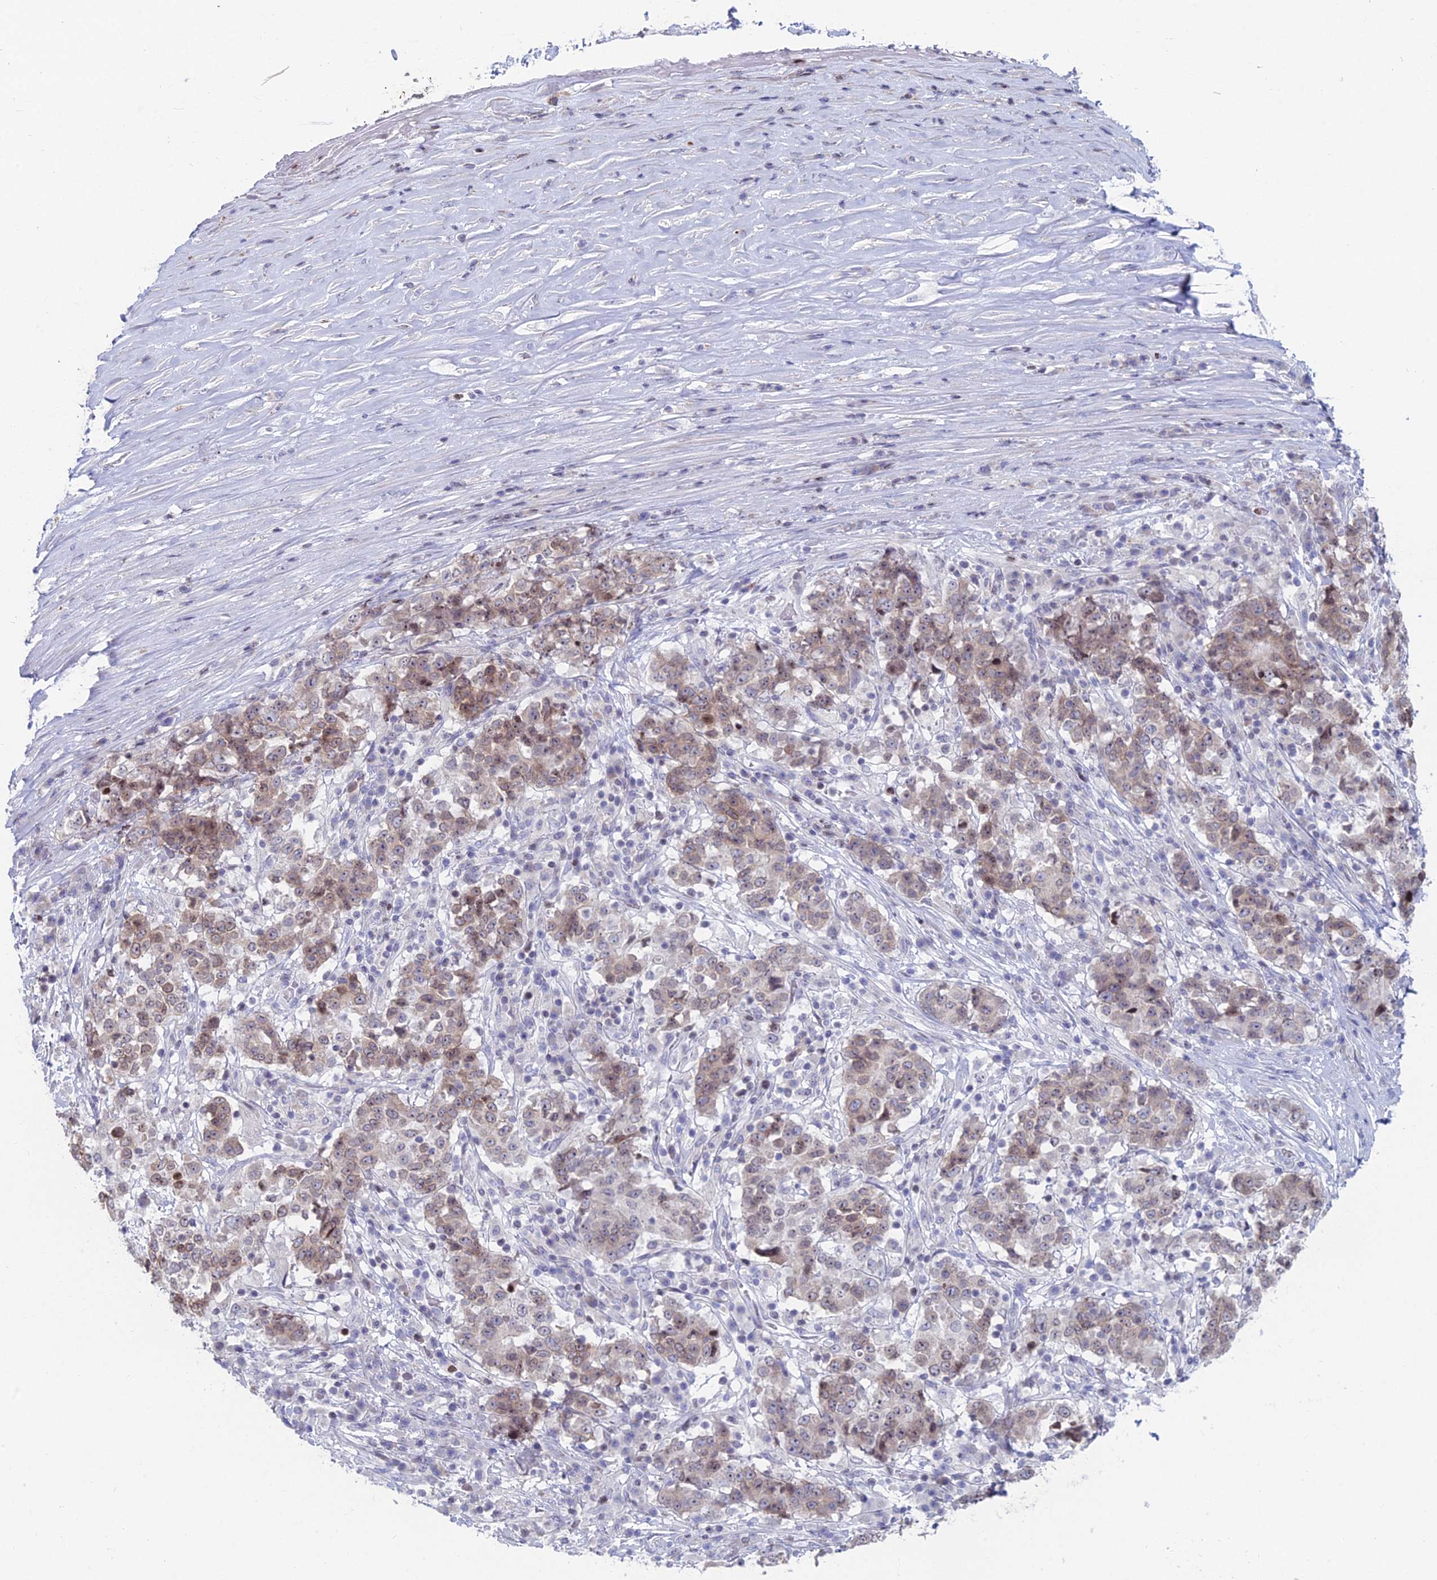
{"staining": {"intensity": "weak", "quantity": "25%-75%", "location": "cytoplasmic/membranous"}, "tissue": "stomach cancer", "cell_type": "Tumor cells", "image_type": "cancer", "snomed": [{"axis": "morphology", "description": "Adenocarcinoma, NOS"}, {"axis": "topography", "description": "Stomach"}], "caption": "Brown immunohistochemical staining in human stomach cancer demonstrates weak cytoplasmic/membranous positivity in about 25%-75% of tumor cells.", "gene": "CERS6", "patient": {"sex": "male", "age": 59}}